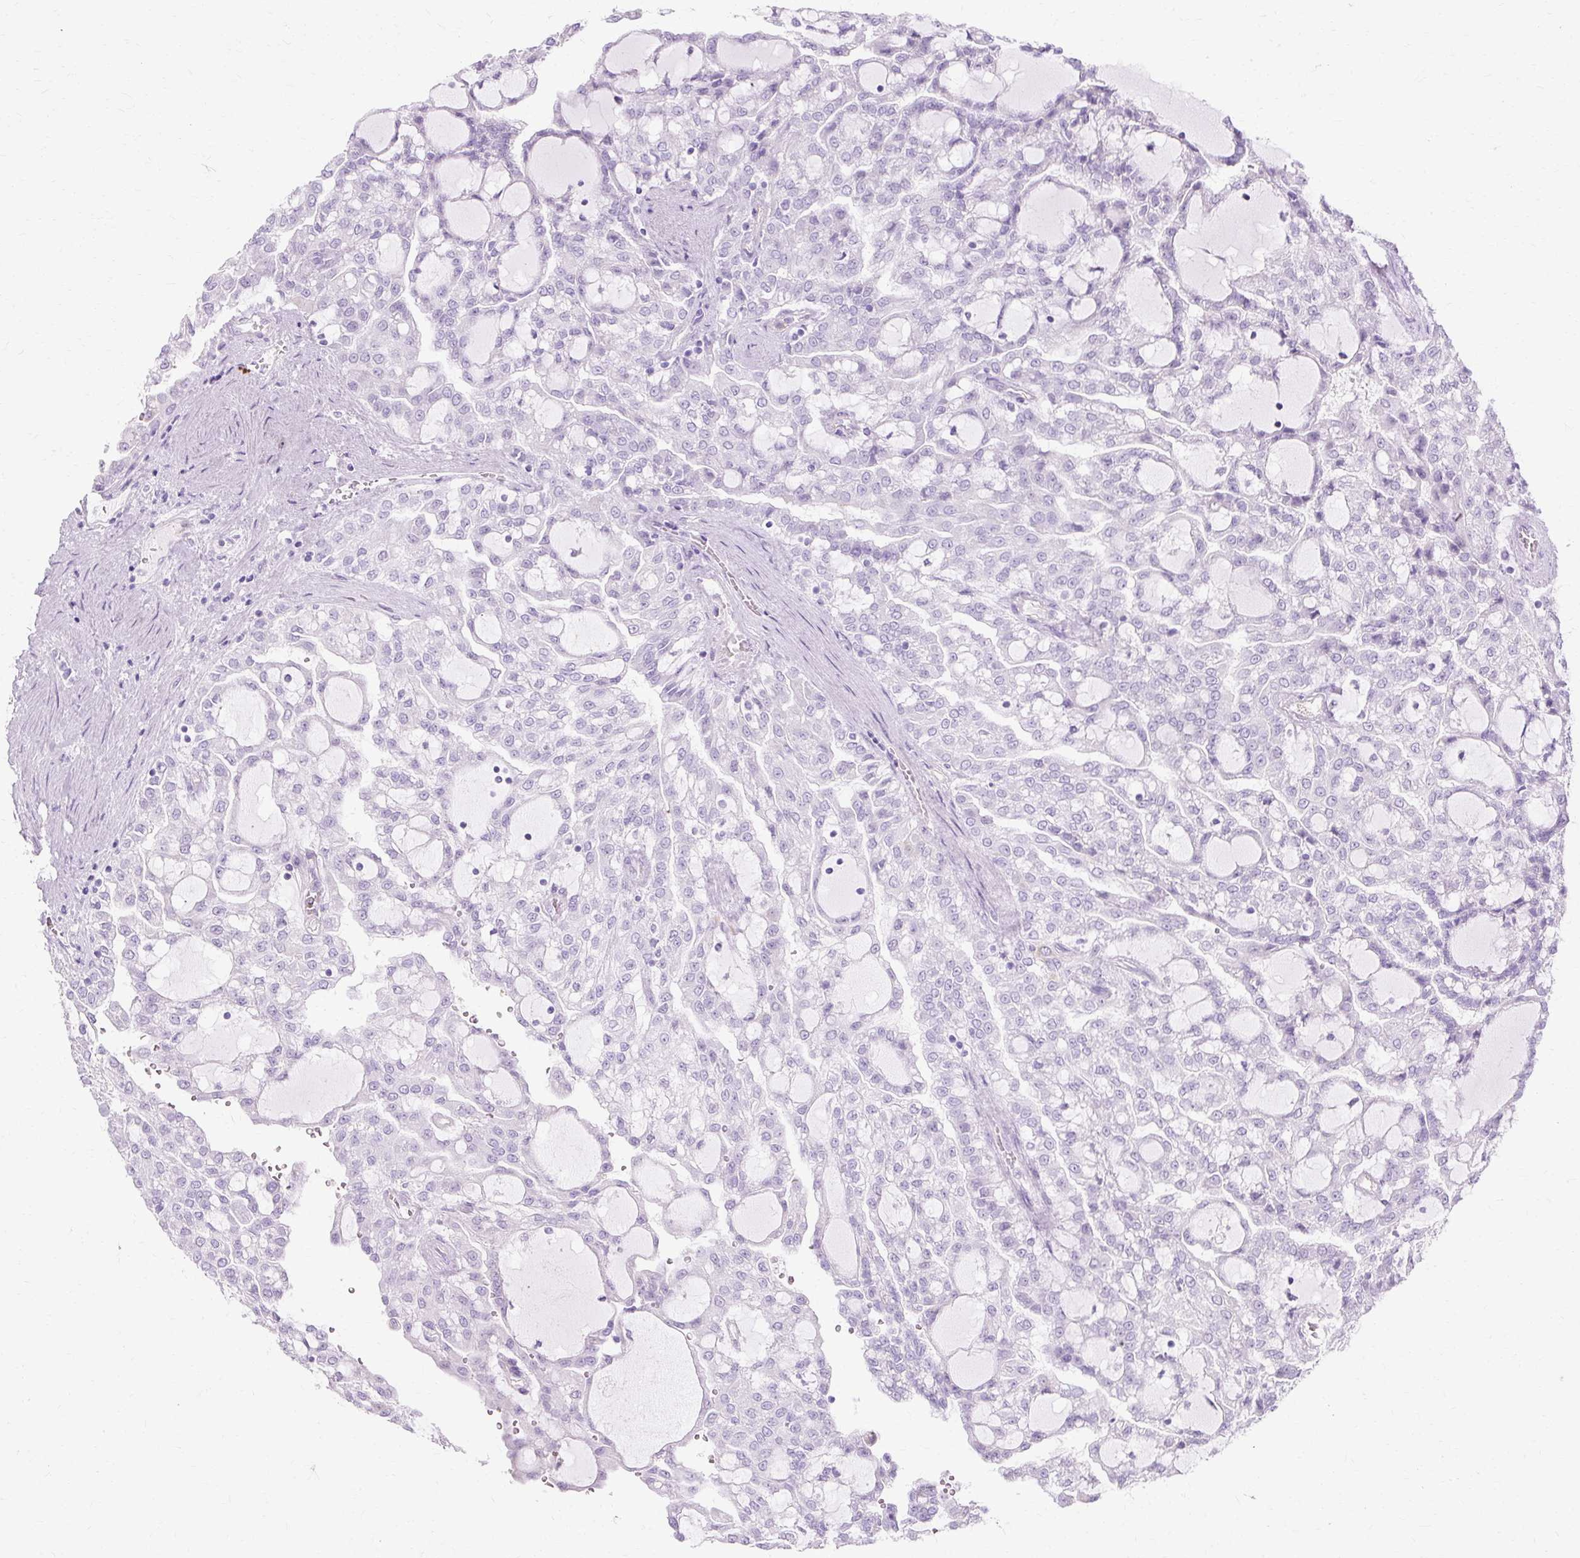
{"staining": {"intensity": "negative", "quantity": "none", "location": "none"}, "tissue": "renal cancer", "cell_type": "Tumor cells", "image_type": "cancer", "snomed": [{"axis": "morphology", "description": "Adenocarcinoma, NOS"}, {"axis": "topography", "description": "Kidney"}], "caption": "This micrograph is of renal cancer (adenocarcinoma) stained with immunohistochemistry (IHC) to label a protein in brown with the nuclei are counter-stained blue. There is no positivity in tumor cells. The staining was performed using DAB (3,3'-diaminobenzidine) to visualize the protein expression in brown, while the nuclei were stained in blue with hematoxylin (Magnification: 20x).", "gene": "HSD11B1", "patient": {"sex": "male", "age": 63}}